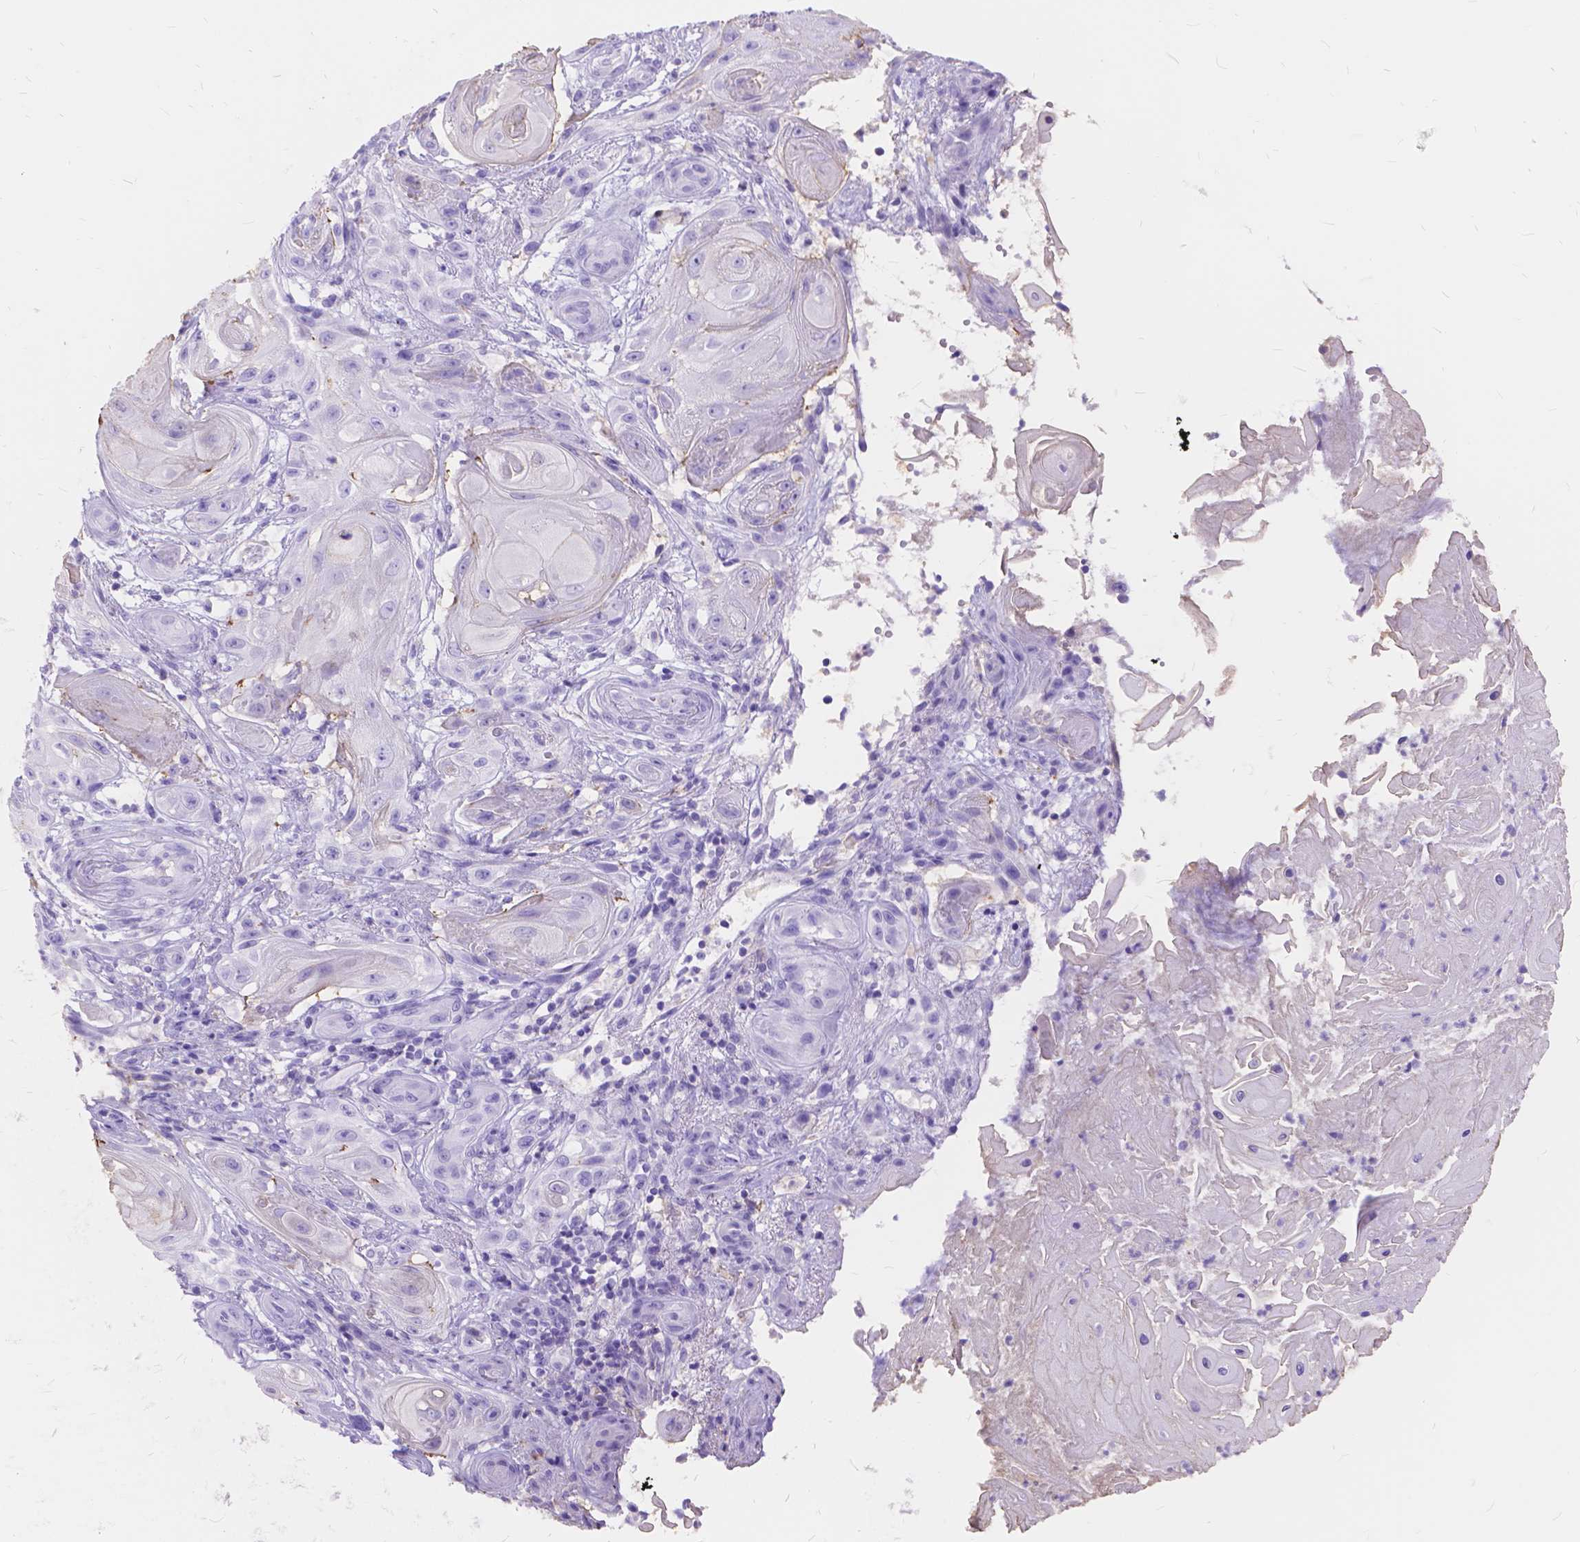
{"staining": {"intensity": "negative", "quantity": "none", "location": "none"}, "tissue": "skin cancer", "cell_type": "Tumor cells", "image_type": "cancer", "snomed": [{"axis": "morphology", "description": "Squamous cell carcinoma, NOS"}, {"axis": "topography", "description": "Skin"}], "caption": "Immunohistochemical staining of skin cancer shows no significant staining in tumor cells.", "gene": "FOXL2", "patient": {"sex": "male", "age": 62}}